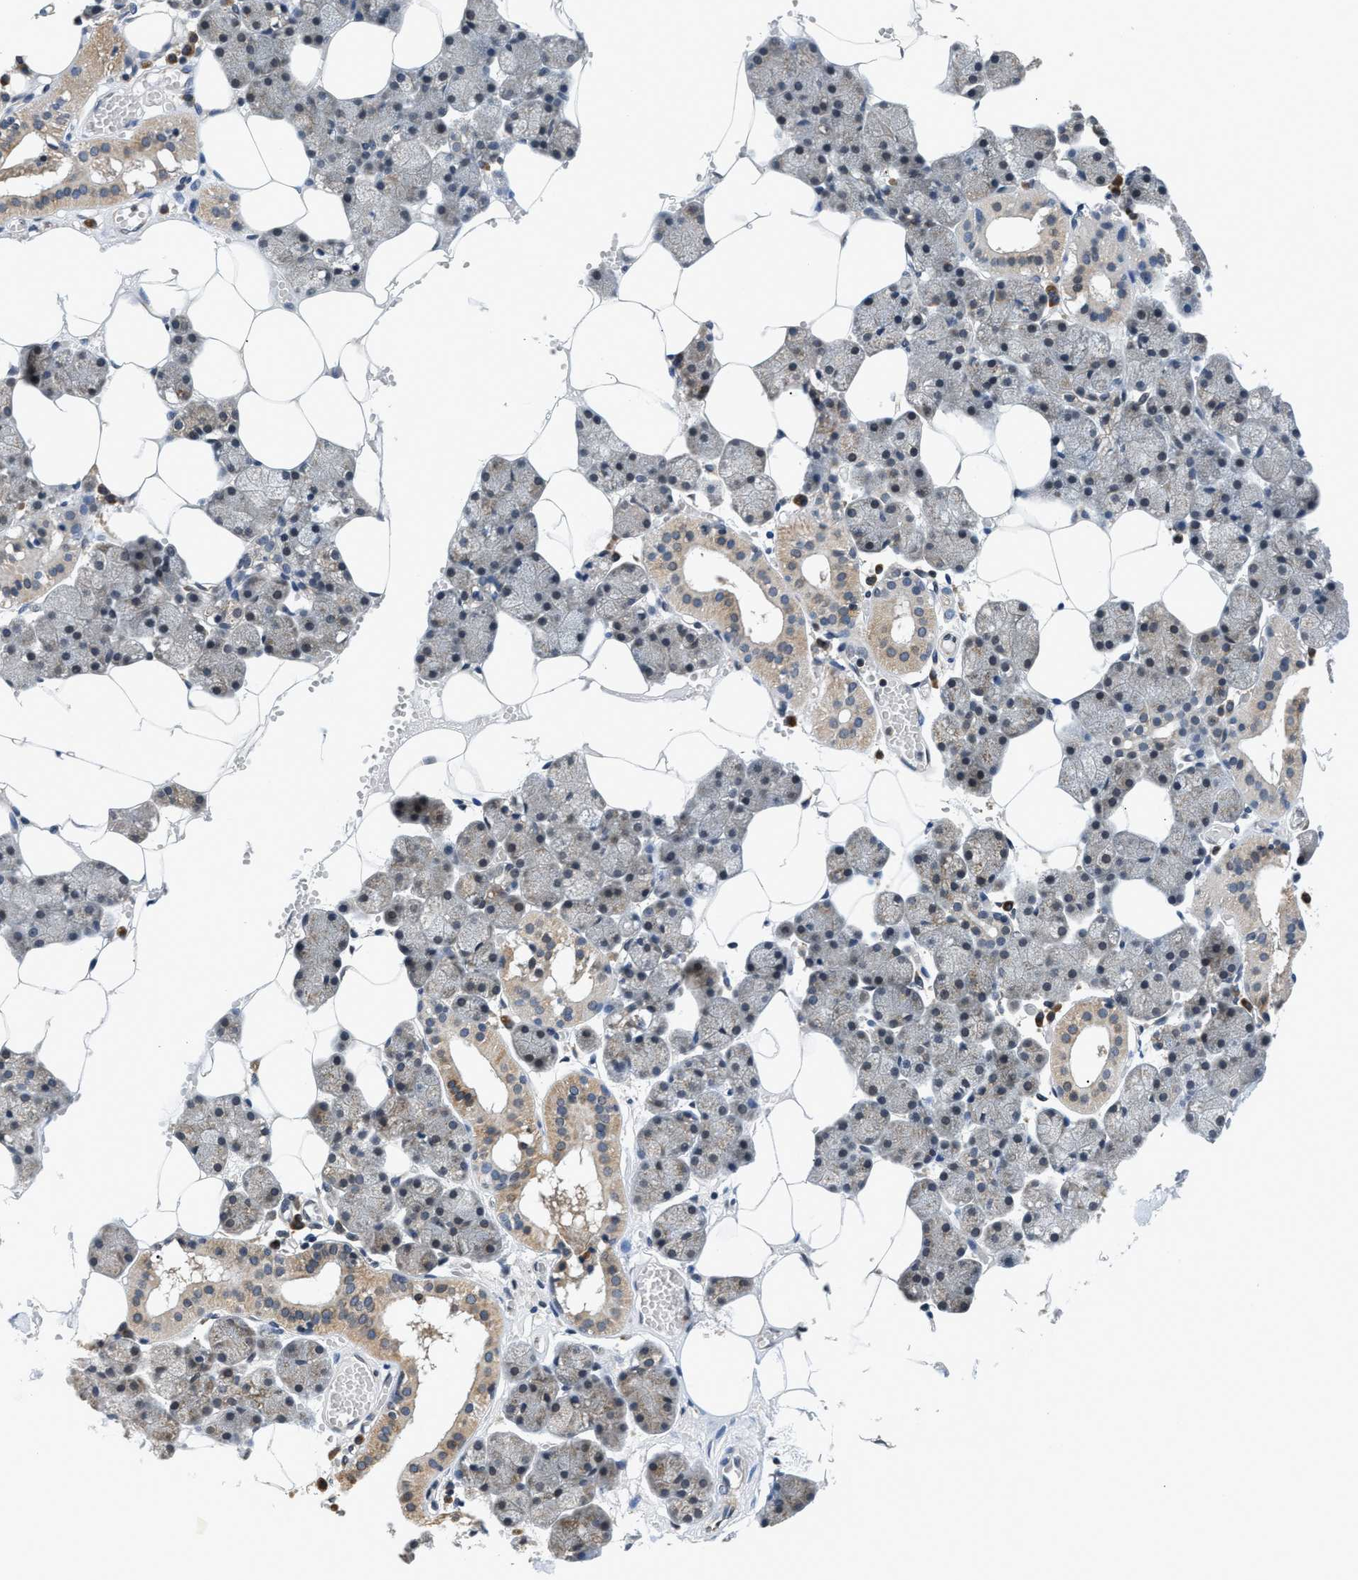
{"staining": {"intensity": "moderate", "quantity": "25%-75%", "location": "cytoplasmic/membranous"}, "tissue": "salivary gland", "cell_type": "Glandular cells", "image_type": "normal", "snomed": [{"axis": "morphology", "description": "Normal tissue, NOS"}, {"axis": "topography", "description": "Salivary gland"}], "caption": "Approximately 25%-75% of glandular cells in benign salivary gland demonstrate moderate cytoplasmic/membranous protein staining as visualized by brown immunohistochemical staining.", "gene": "RAB29", "patient": {"sex": "male", "age": 62}}